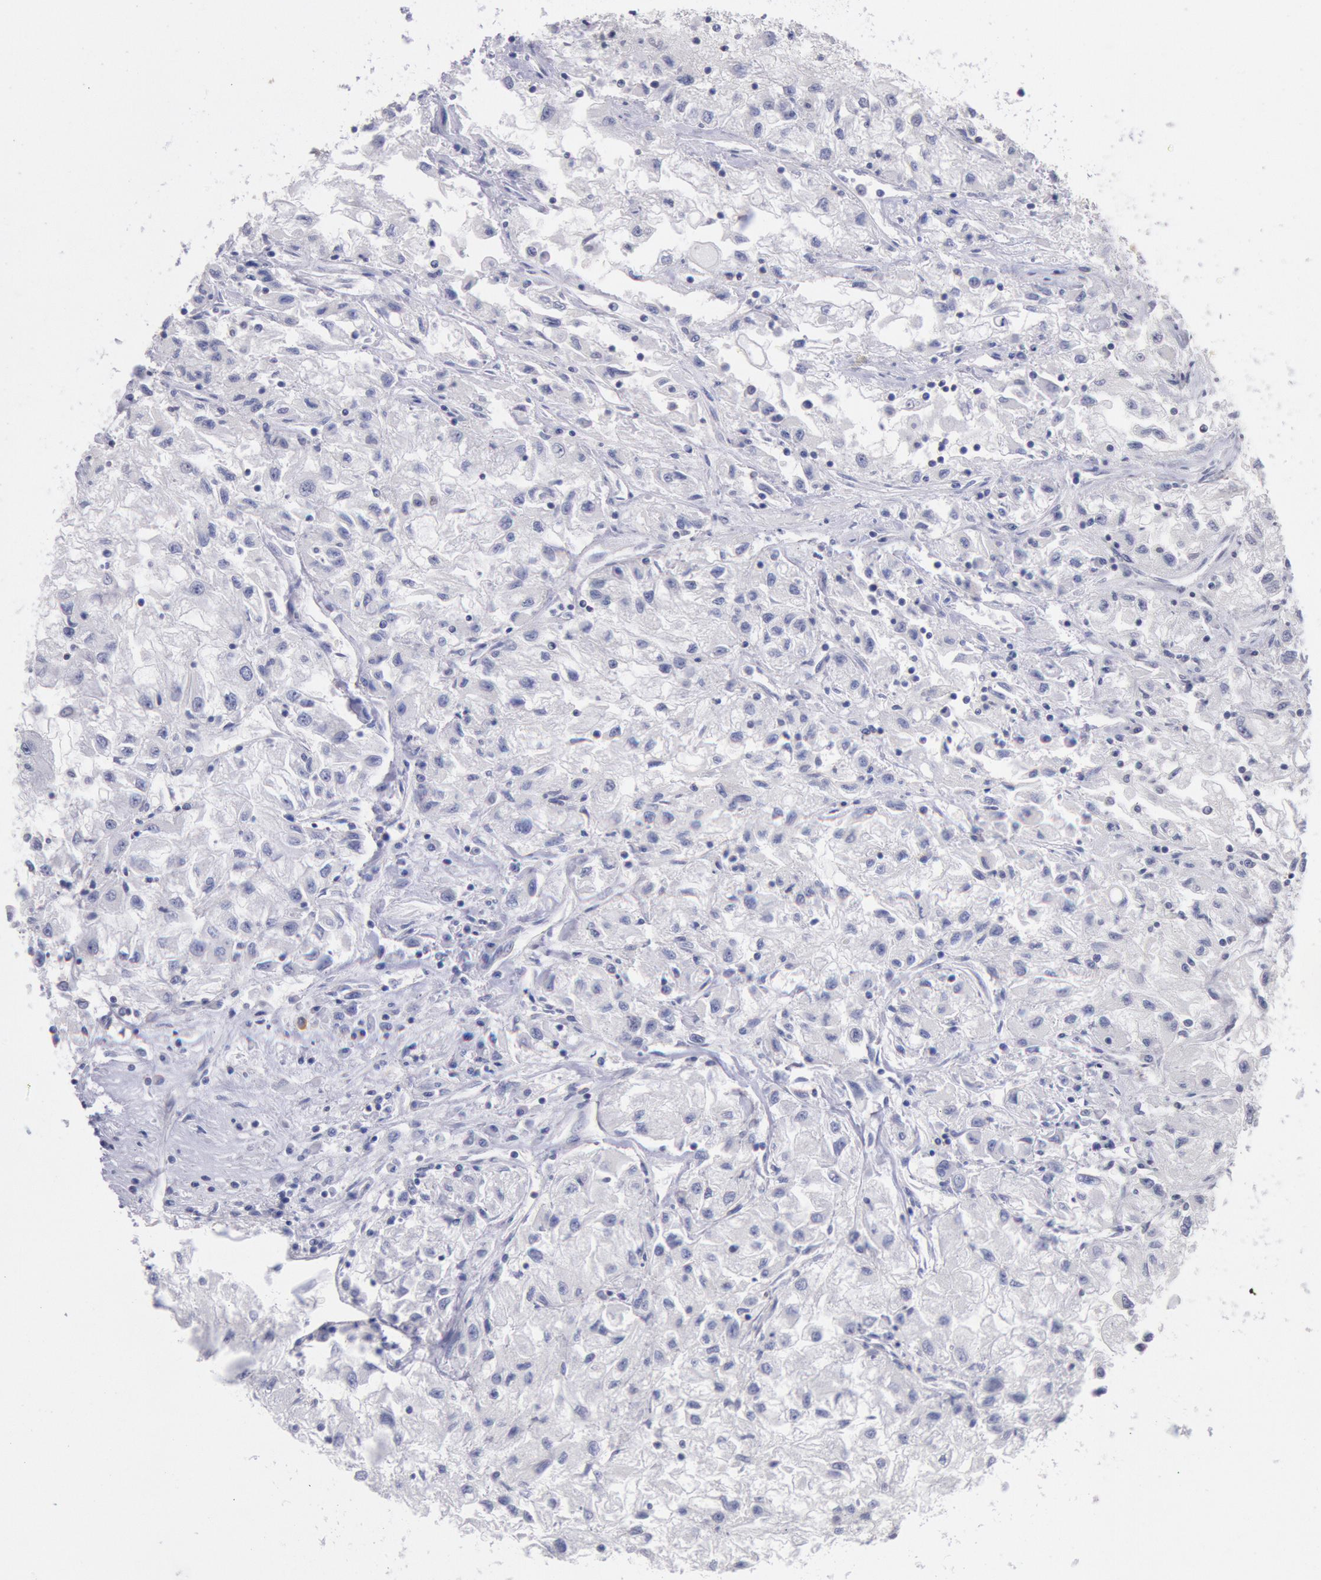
{"staining": {"intensity": "negative", "quantity": "none", "location": "none"}, "tissue": "renal cancer", "cell_type": "Tumor cells", "image_type": "cancer", "snomed": [{"axis": "morphology", "description": "Adenocarcinoma, NOS"}, {"axis": "topography", "description": "Kidney"}], "caption": "Protein analysis of renal cancer (adenocarcinoma) displays no significant staining in tumor cells.", "gene": "MYH7", "patient": {"sex": "male", "age": 59}}